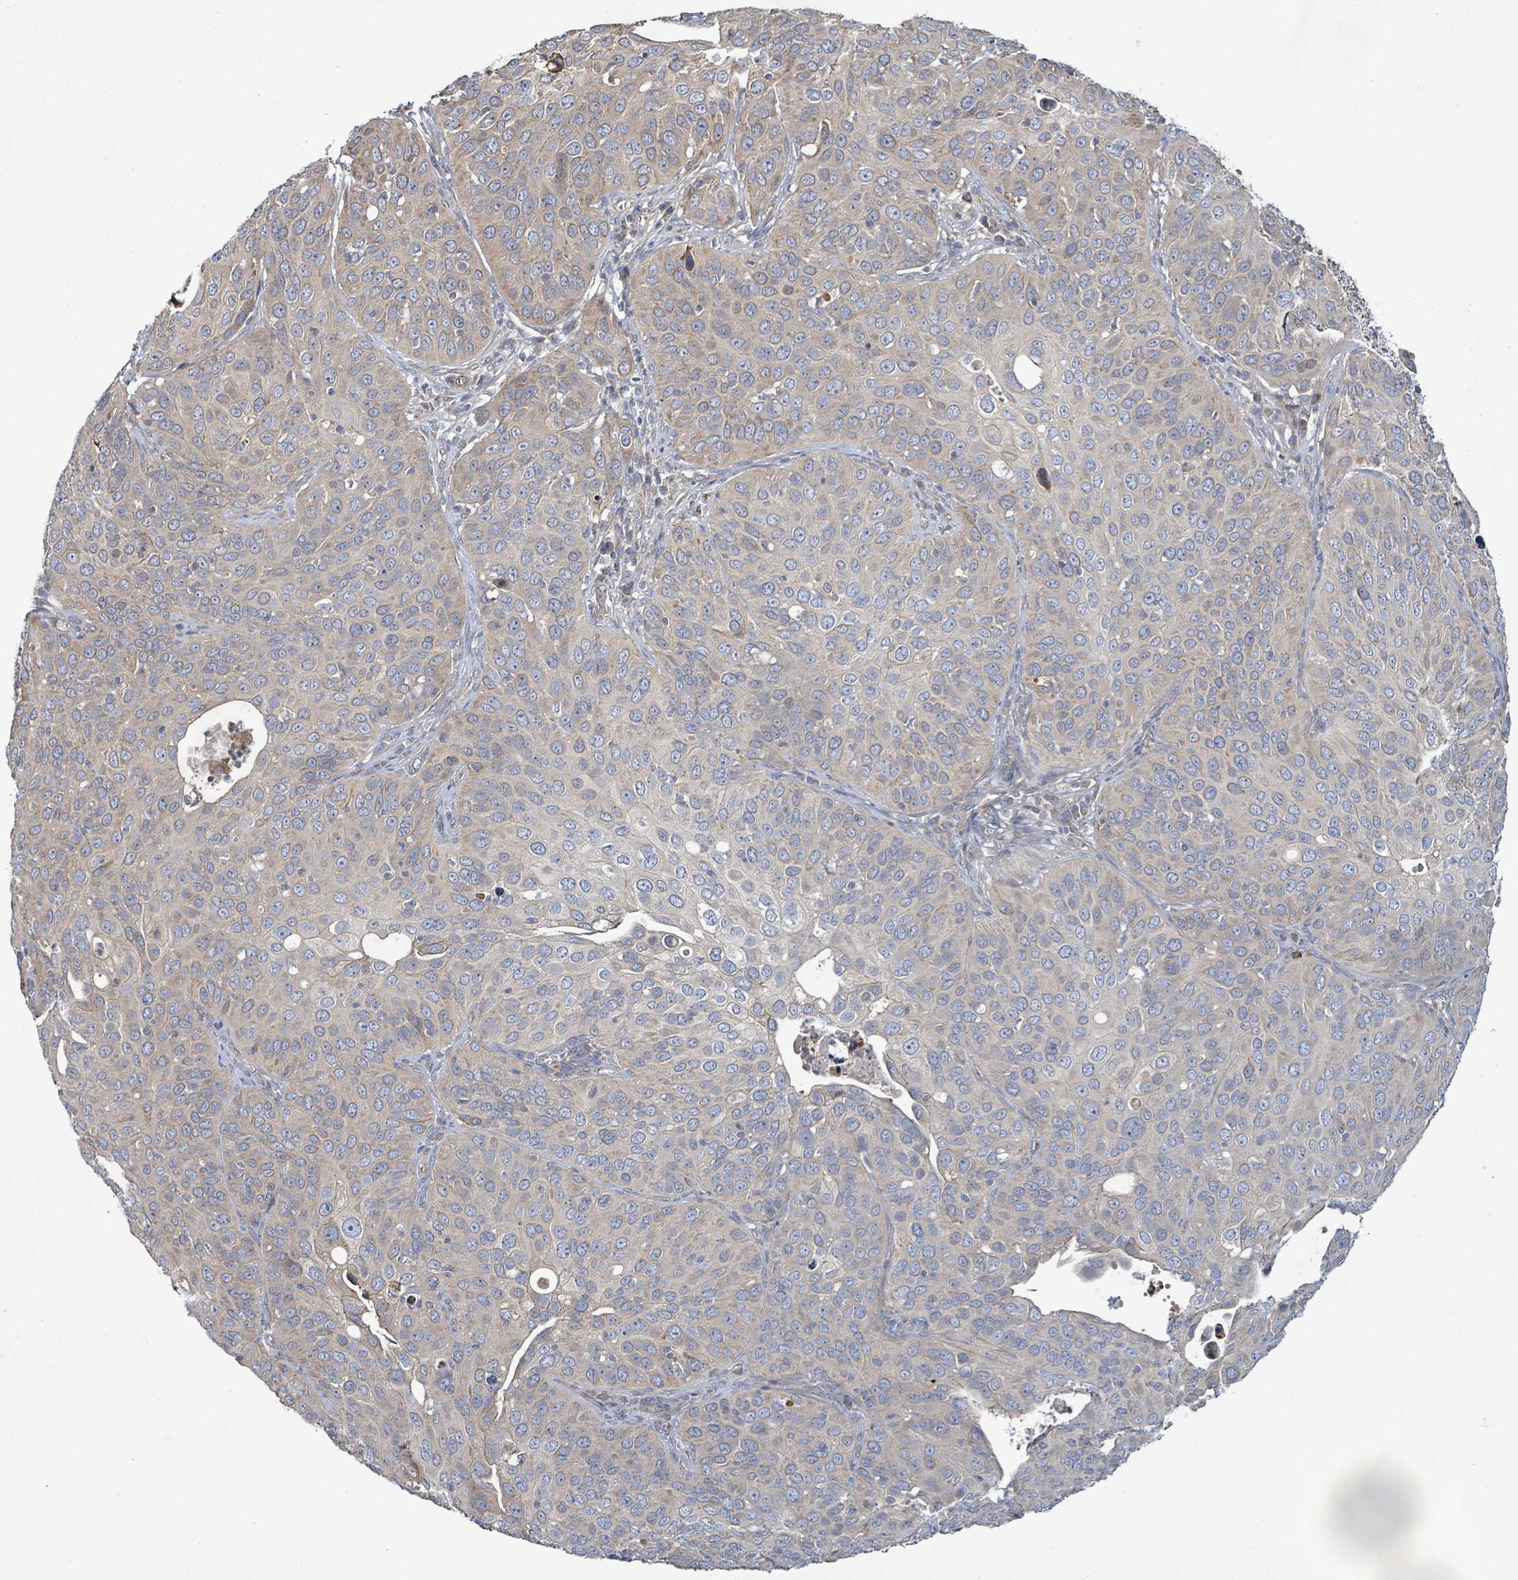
{"staining": {"intensity": "weak", "quantity": "<25%", "location": "cytoplasmic/membranous"}, "tissue": "cervical cancer", "cell_type": "Tumor cells", "image_type": "cancer", "snomed": [{"axis": "morphology", "description": "Squamous cell carcinoma, NOS"}, {"axis": "topography", "description": "Cervix"}], "caption": "IHC photomicrograph of neoplastic tissue: human squamous cell carcinoma (cervical) stained with DAB (3,3'-diaminobenzidine) reveals no significant protein expression in tumor cells.", "gene": "KBTBD11", "patient": {"sex": "female", "age": 36}}